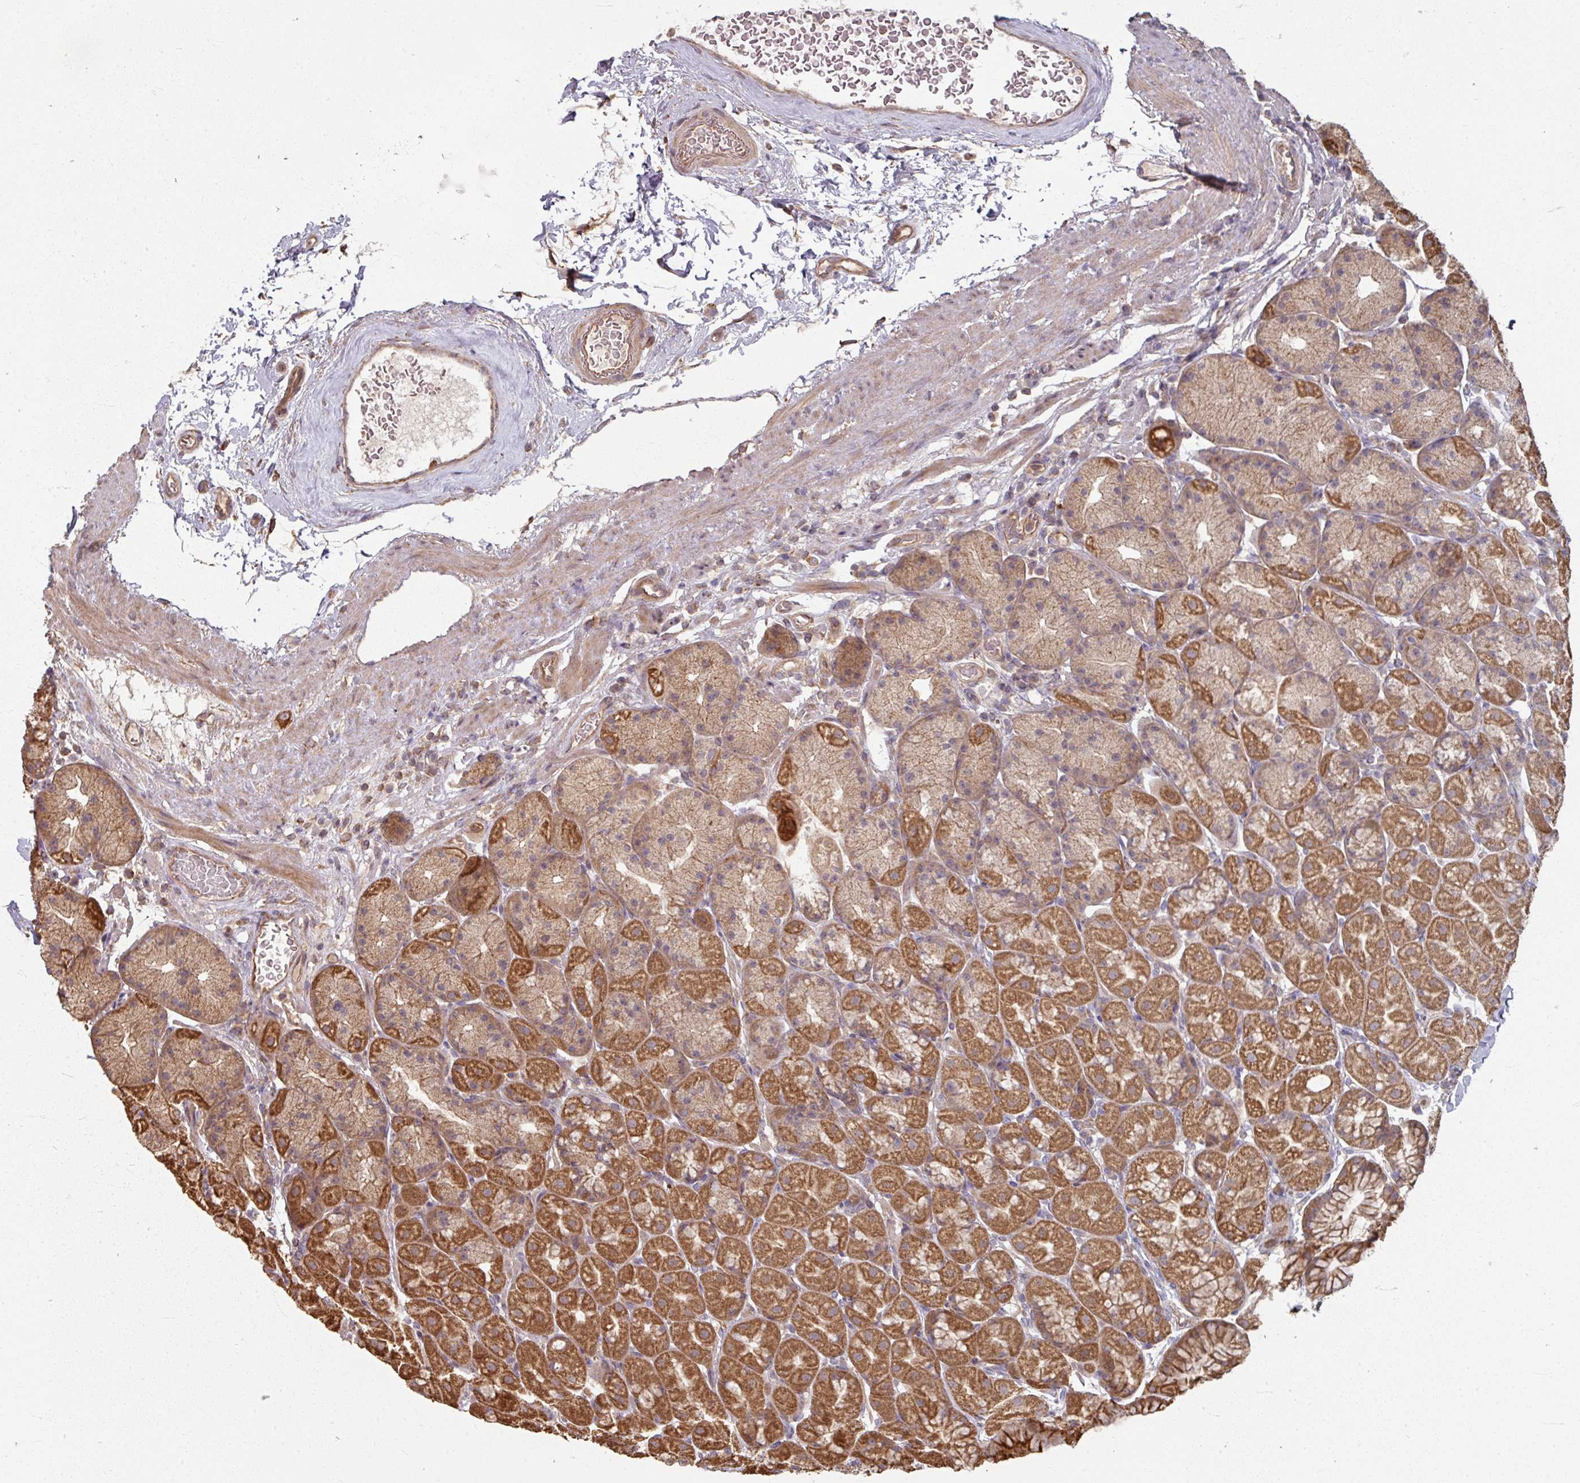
{"staining": {"intensity": "moderate", "quantity": ">75%", "location": "cytoplasmic/membranous"}, "tissue": "stomach", "cell_type": "Glandular cells", "image_type": "normal", "snomed": [{"axis": "morphology", "description": "Normal tissue, NOS"}, {"axis": "topography", "description": "Stomach, lower"}], "caption": "Immunohistochemical staining of benign stomach reveals moderate cytoplasmic/membranous protein staining in about >75% of glandular cells.", "gene": "CCDC68", "patient": {"sex": "male", "age": 67}}